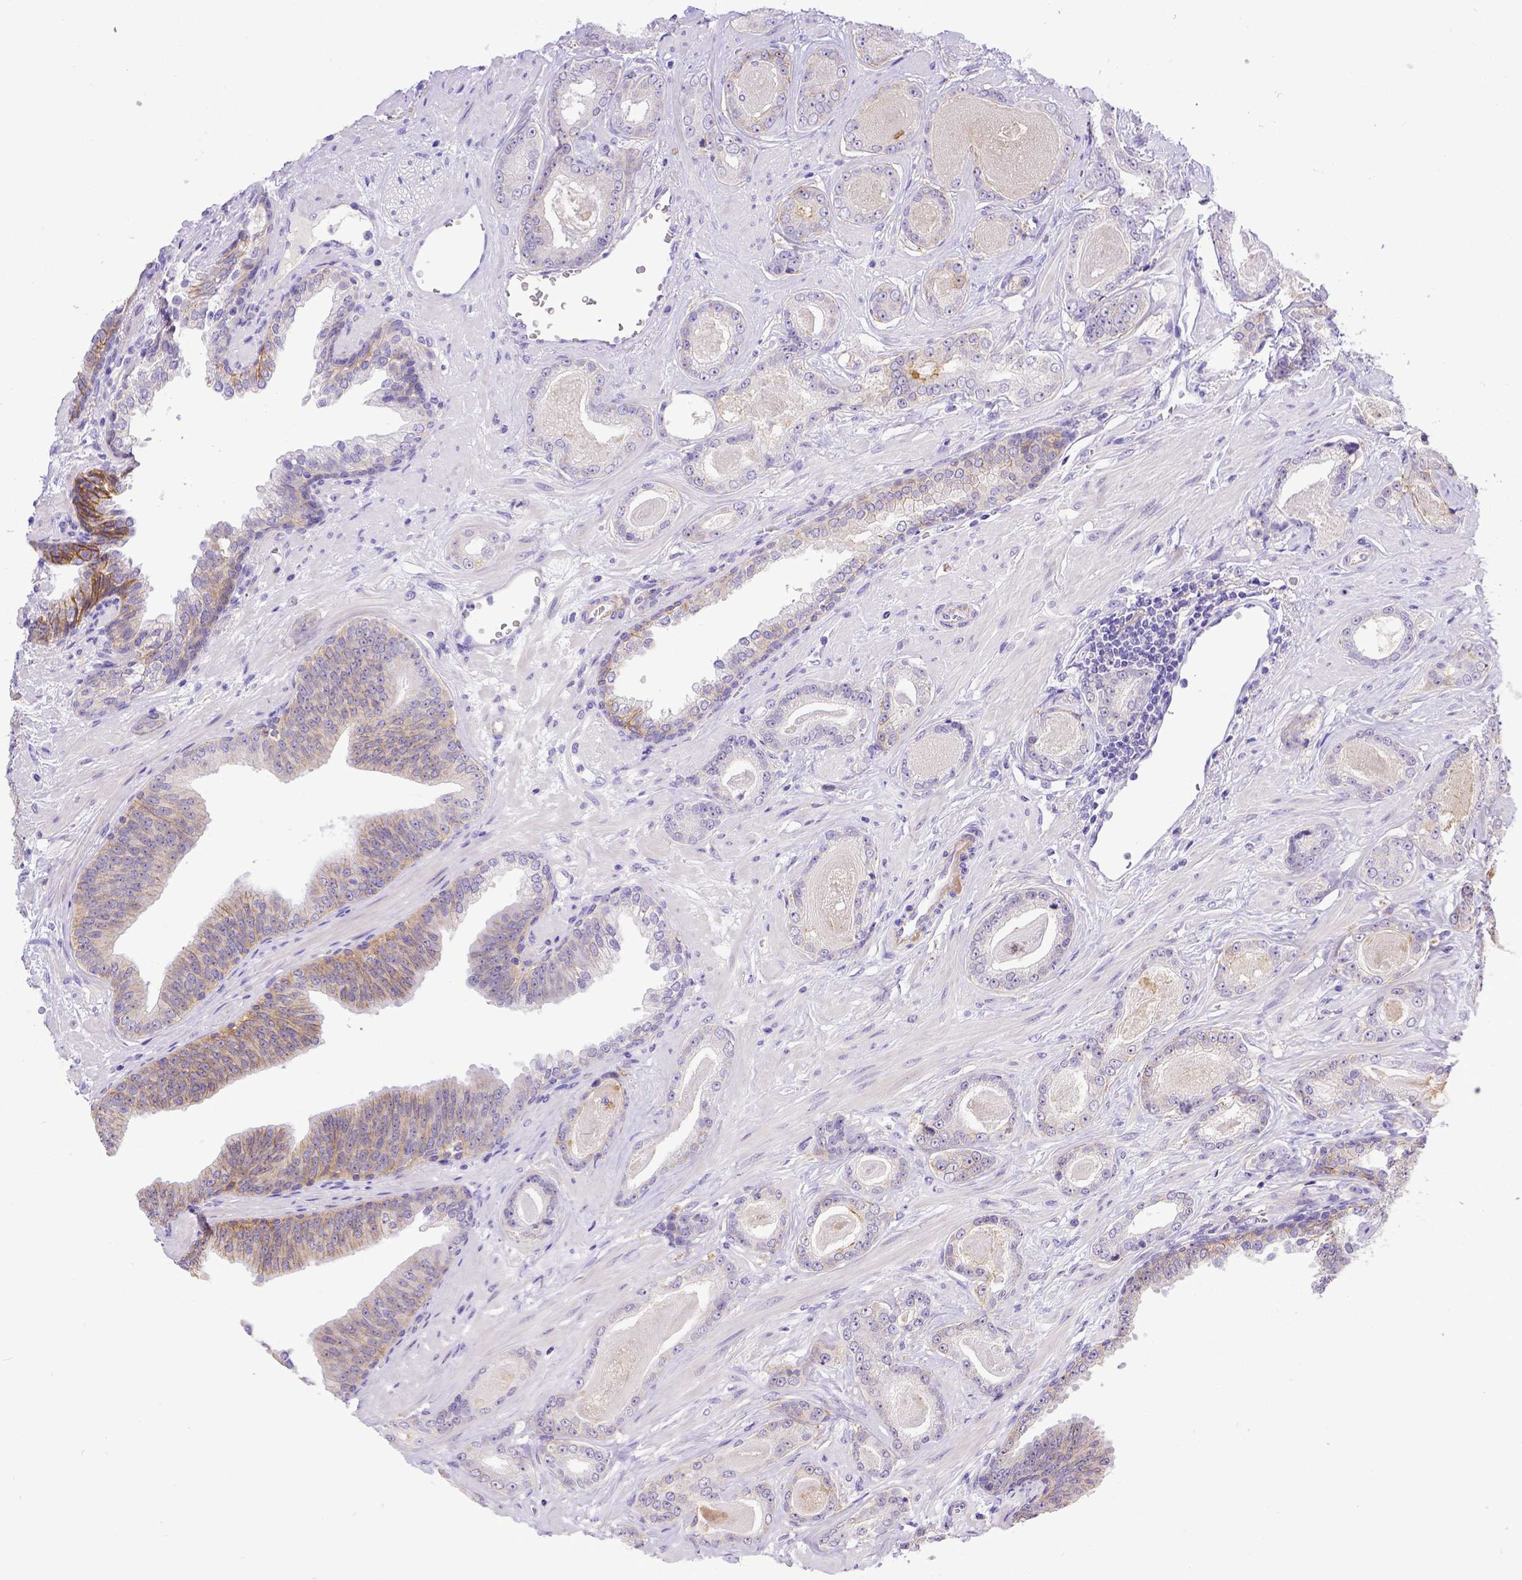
{"staining": {"intensity": "negative", "quantity": "none", "location": "none"}, "tissue": "prostate cancer", "cell_type": "Tumor cells", "image_type": "cancer", "snomed": [{"axis": "morphology", "description": "Adenocarcinoma, Low grade"}, {"axis": "topography", "description": "Prostate"}], "caption": "Protein analysis of prostate cancer (adenocarcinoma (low-grade)) displays no significant staining in tumor cells.", "gene": "BTN1A1", "patient": {"sex": "male", "age": 61}}